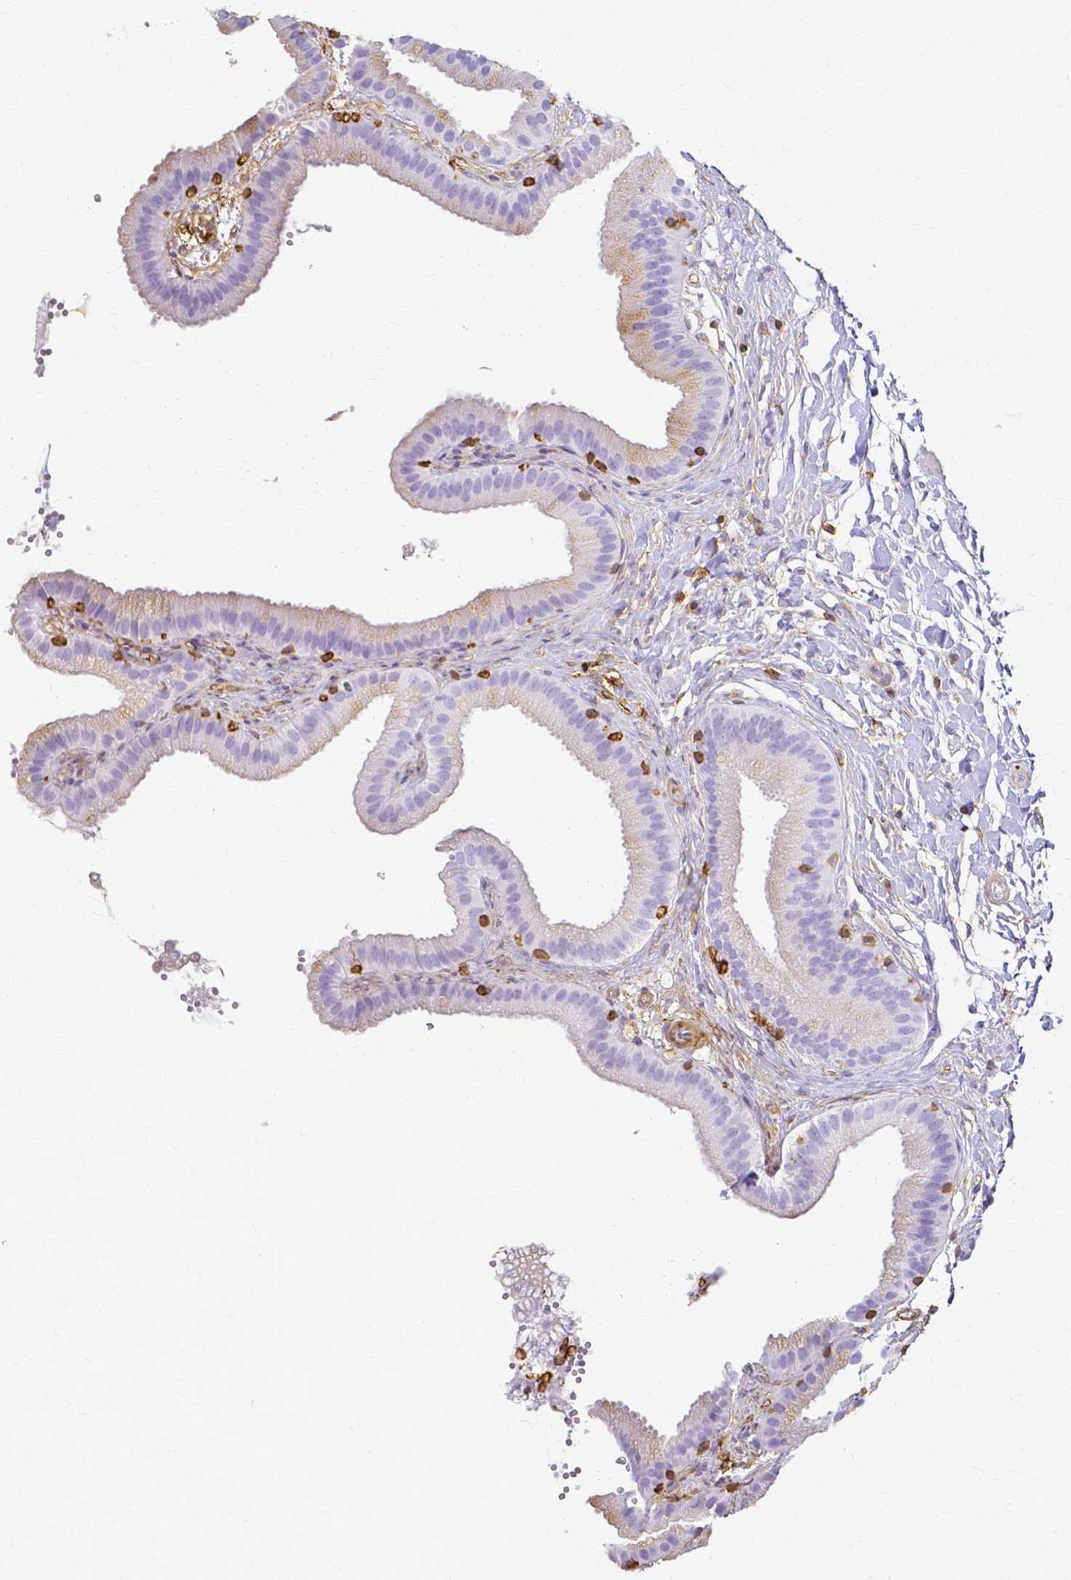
{"staining": {"intensity": "weak", "quantity": "25%-75%", "location": "cytoplasmic/membranous"}, "tissue": "gallbladder", "cell_type": "Glandular cells", "image_type": "normal", "snomed": [{"axis": "morphology", "description": "Normal tissue, NOS"}, {"axis": "topography", "description": "Gallbladder"}], "caption": "Immunohistochemical staining of unremarkable gallbladder demonstrates weak cytoplasmic/membranous protein staining in approximately 25%-75% of glandular cells.", "gene": "HSPA12A", "patient": {"sex": "female", "age": 63}}